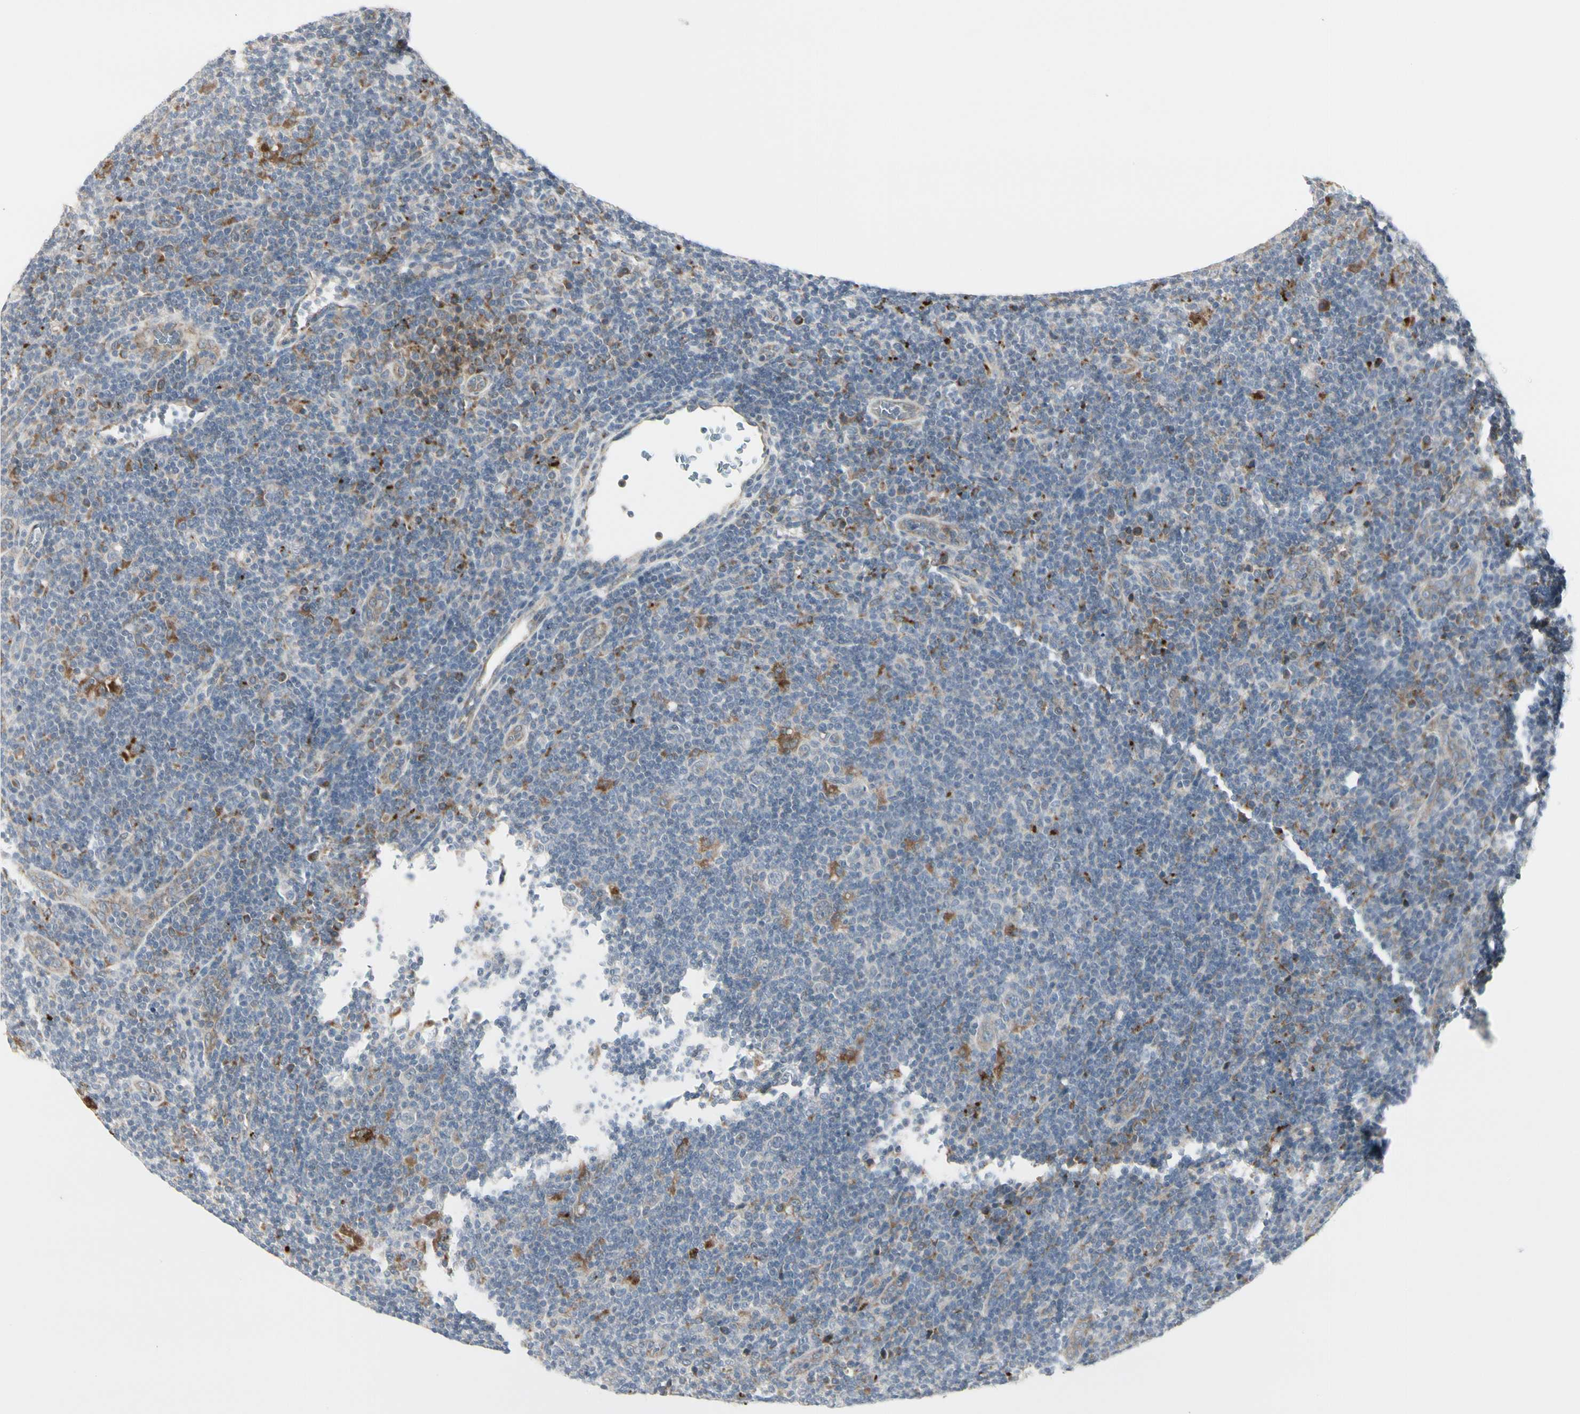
{"staining": {"intensity": "weak", "quantity": "25%-75%", "location": "cytoplasmic/membranous"}, "tissue": "lymphoma", "cell_type": "Tumor cells", "image_type": "cancer", "snomed": [{"axis": "morphology", "description": "Hodgkin's disease, NOS"}, {"axis": "topography", "description": "Lymph node"}], "caption": "DAB (3,3'-diaminobenzidine) immunohistochemical staining of human Hodgkin's disease demonstrates weak cytoplasmic/membranous protein expression in approximately 25%-75% of tumor cells.", "gene": "GRN", "patient": {"sex": "female", "age": 57}}